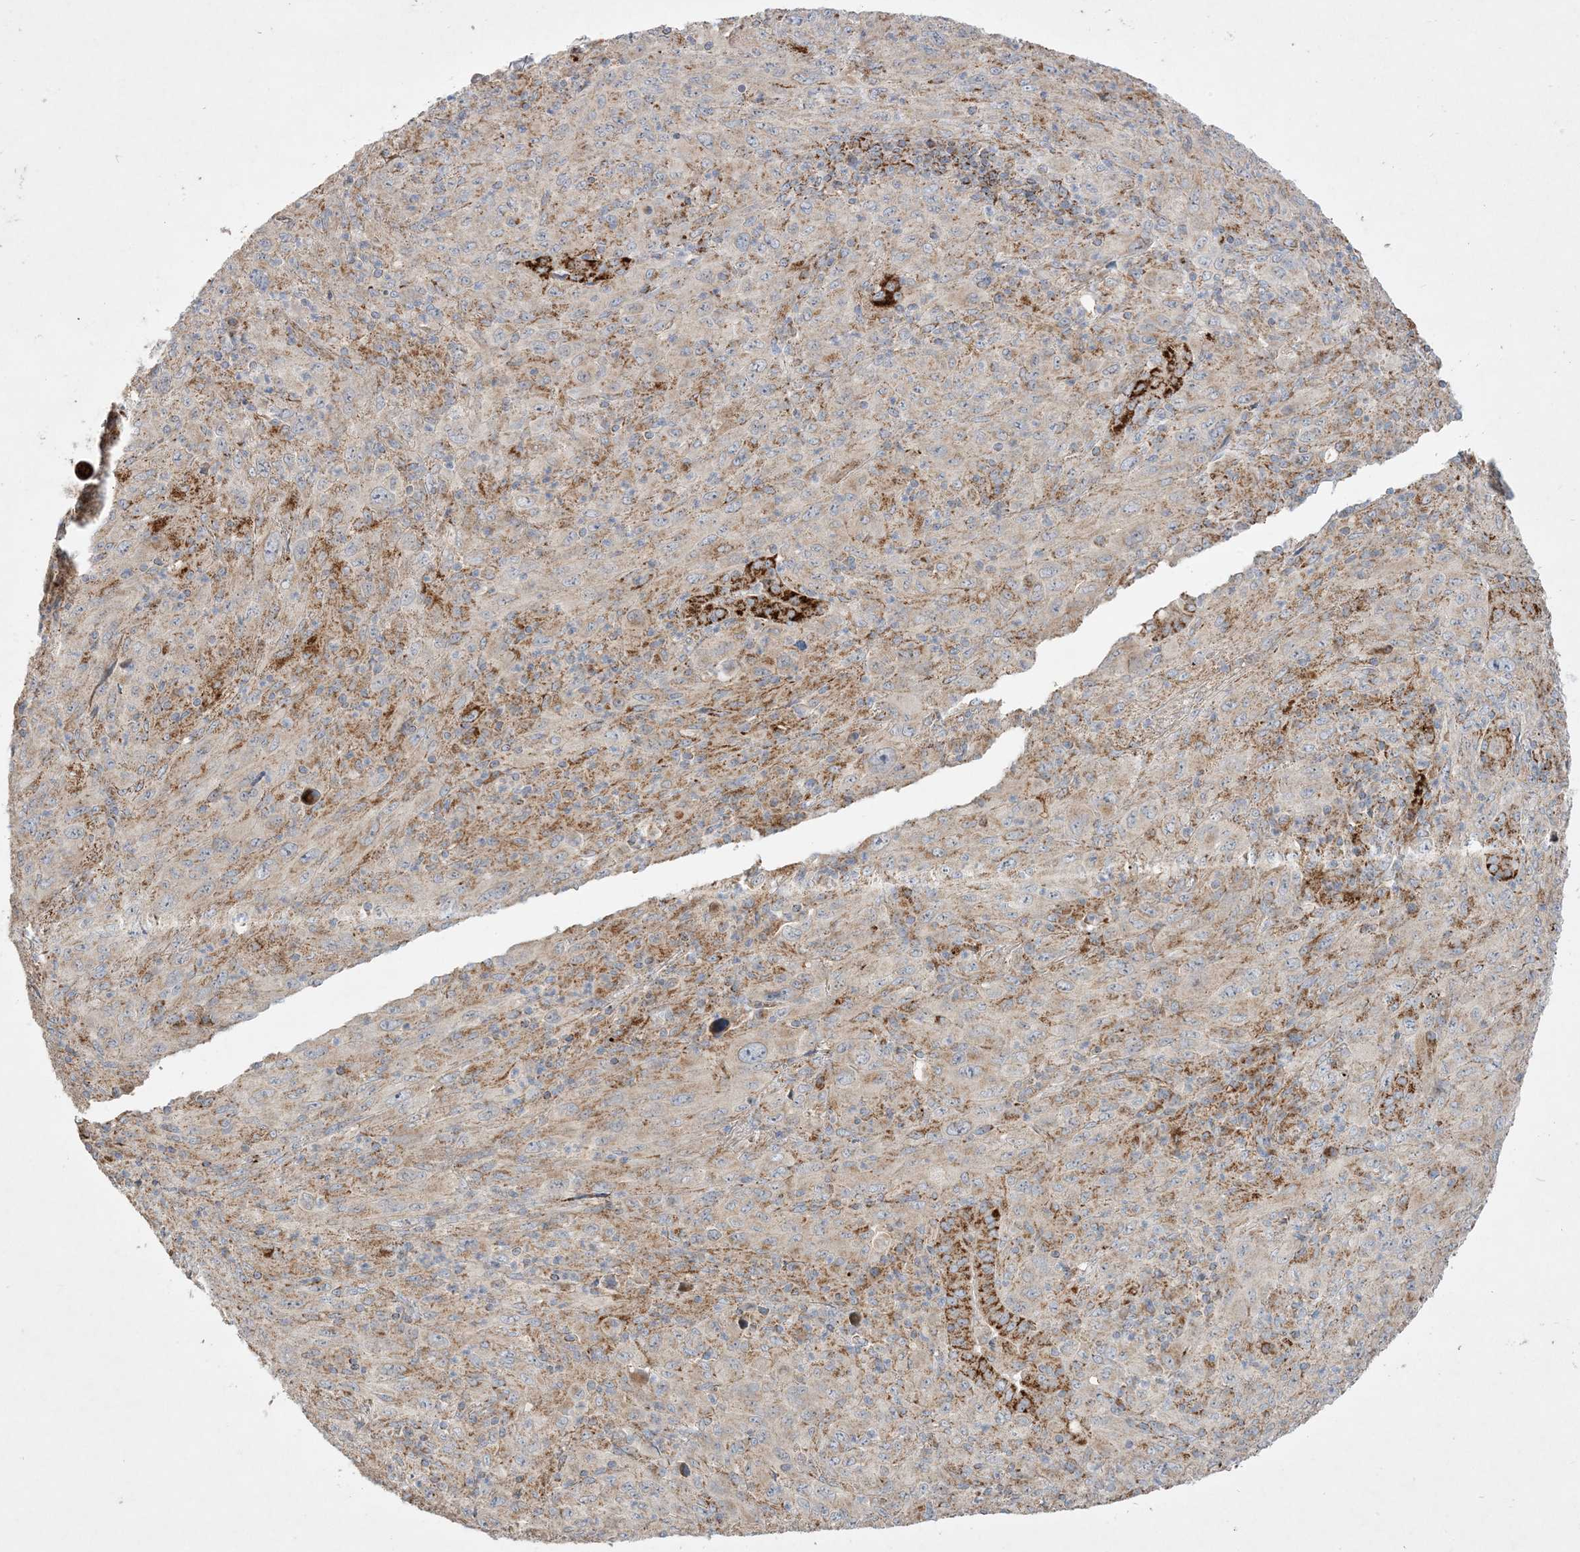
{"staining": {"intensity": "moderate", "quantity": "25%-75%", "location": "cytoplasmic/membranous"}, "tissue": "melanoma", "cell_type": "Tumor cells", "image_type": "cancer", "snomed": [{"axis": "morphology", "description": "Malignant melanoma, Metastatic site"}, {"axis": "topography", "description": "Skin"}], "caption": "Protein staining exhibits moderate cytoplasmic/membranous staining in about 25%-75% of tumor cells in melanoma. (brown staining indicates protein expression, while blue staining denotes nuclei).", "gene": "NDUFAF3", "patient": {"sex": "female", "age": 56}}